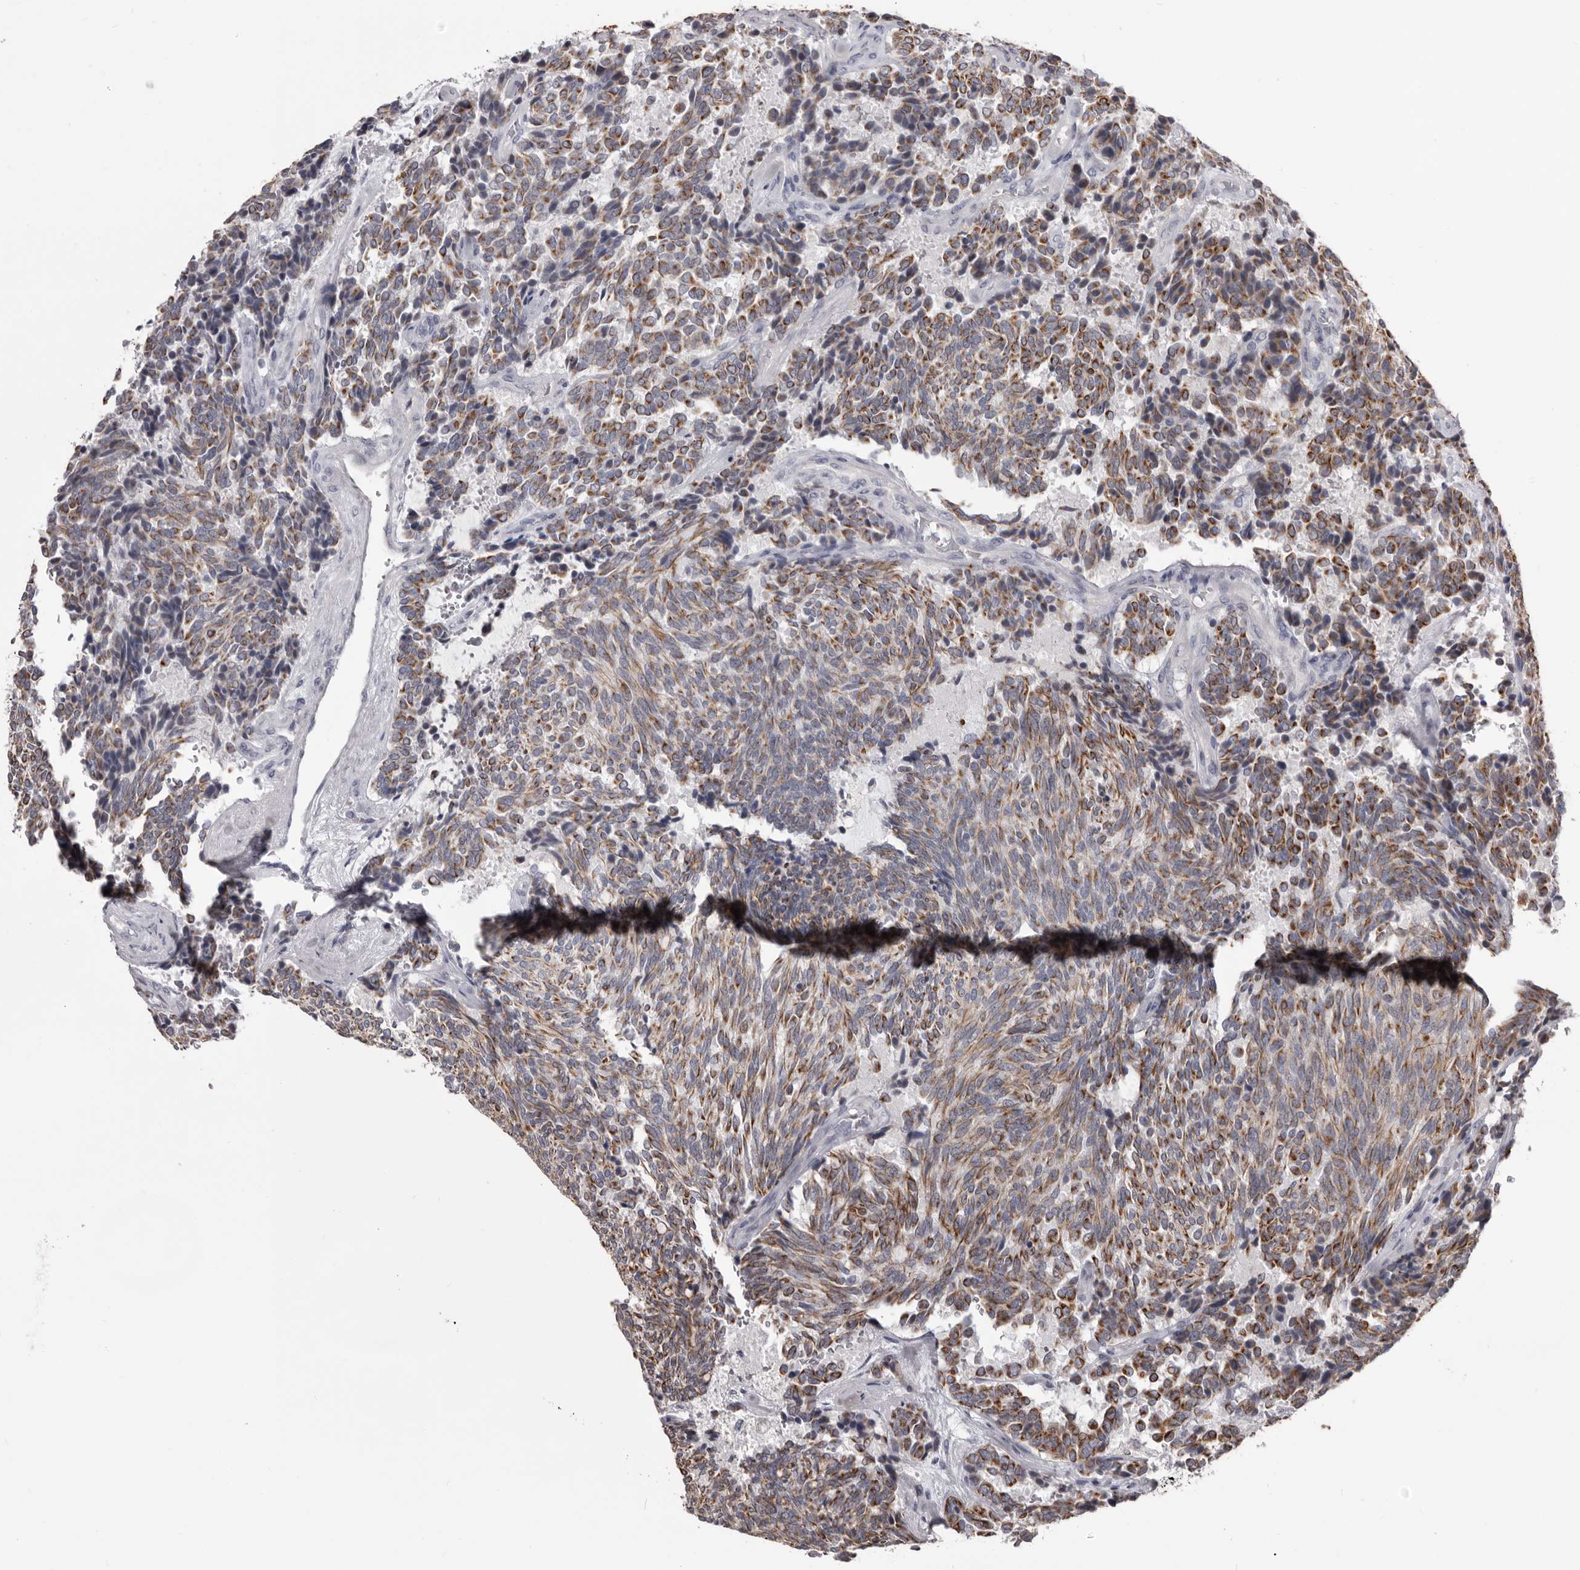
{"staining": {"intensity": "moderate", "quantity": ">75%", "location": "cytoplasmic/membranous"}, "tissue": "carcinoid", "cell_type": "Tumor cells", "image_type": "cancer", "snomed": [{"axis": "morphology", "description": "Carcinoid, malignant, NOS"}, {"axis": "topography", "description": "Pancreas"}], "caption": "Carcinoid (malignant) stained with a brown dye exhibits moderate cytoplasmic/membranous positive staining in approximately >75% of tumor cells.", "gene": "LPAR6", "patient": {"sex": "female", "age": 54}}